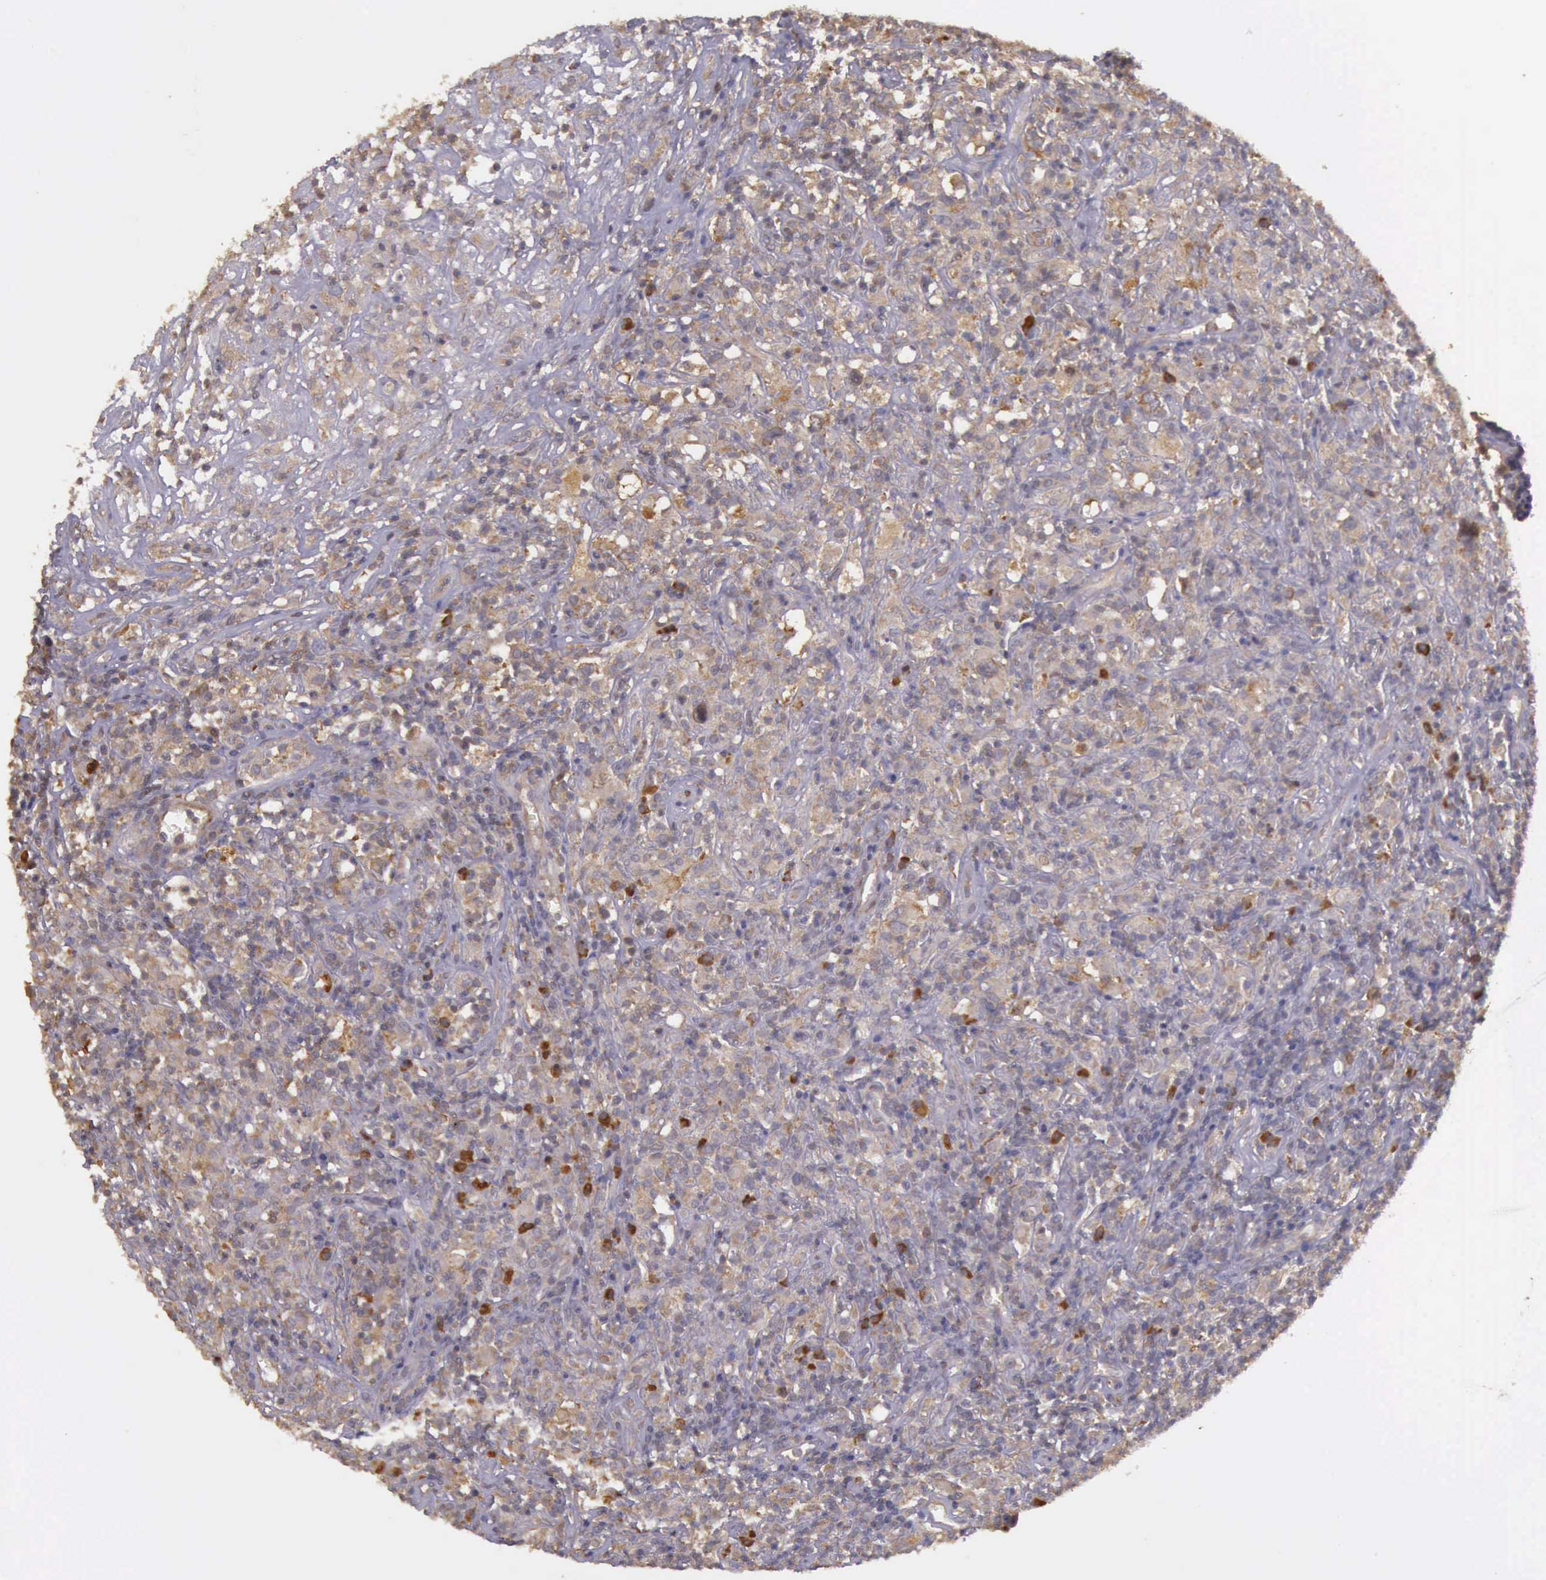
{"staining": {"intensity": "weak", "quantity": ">75%", "location": "cytoplasmic/membranous"}, "tissue": "lymphoma", "cell_type": "Tumor cells", "image_type": "cancer", "snomed": [{"axis": "morphology", "description": "Hodgkin's disease, NOS"}, {"axis": "topography", "description": "Lymph node"}], "caption": "High-power microscopy captured an IHC micrograph of lymphoma, revealing weak cytoplasmic/membranous staining in approximately >75% of tumor cells.", "gene": "EIF5", "patient": {"sex": "male", "age": 46}}